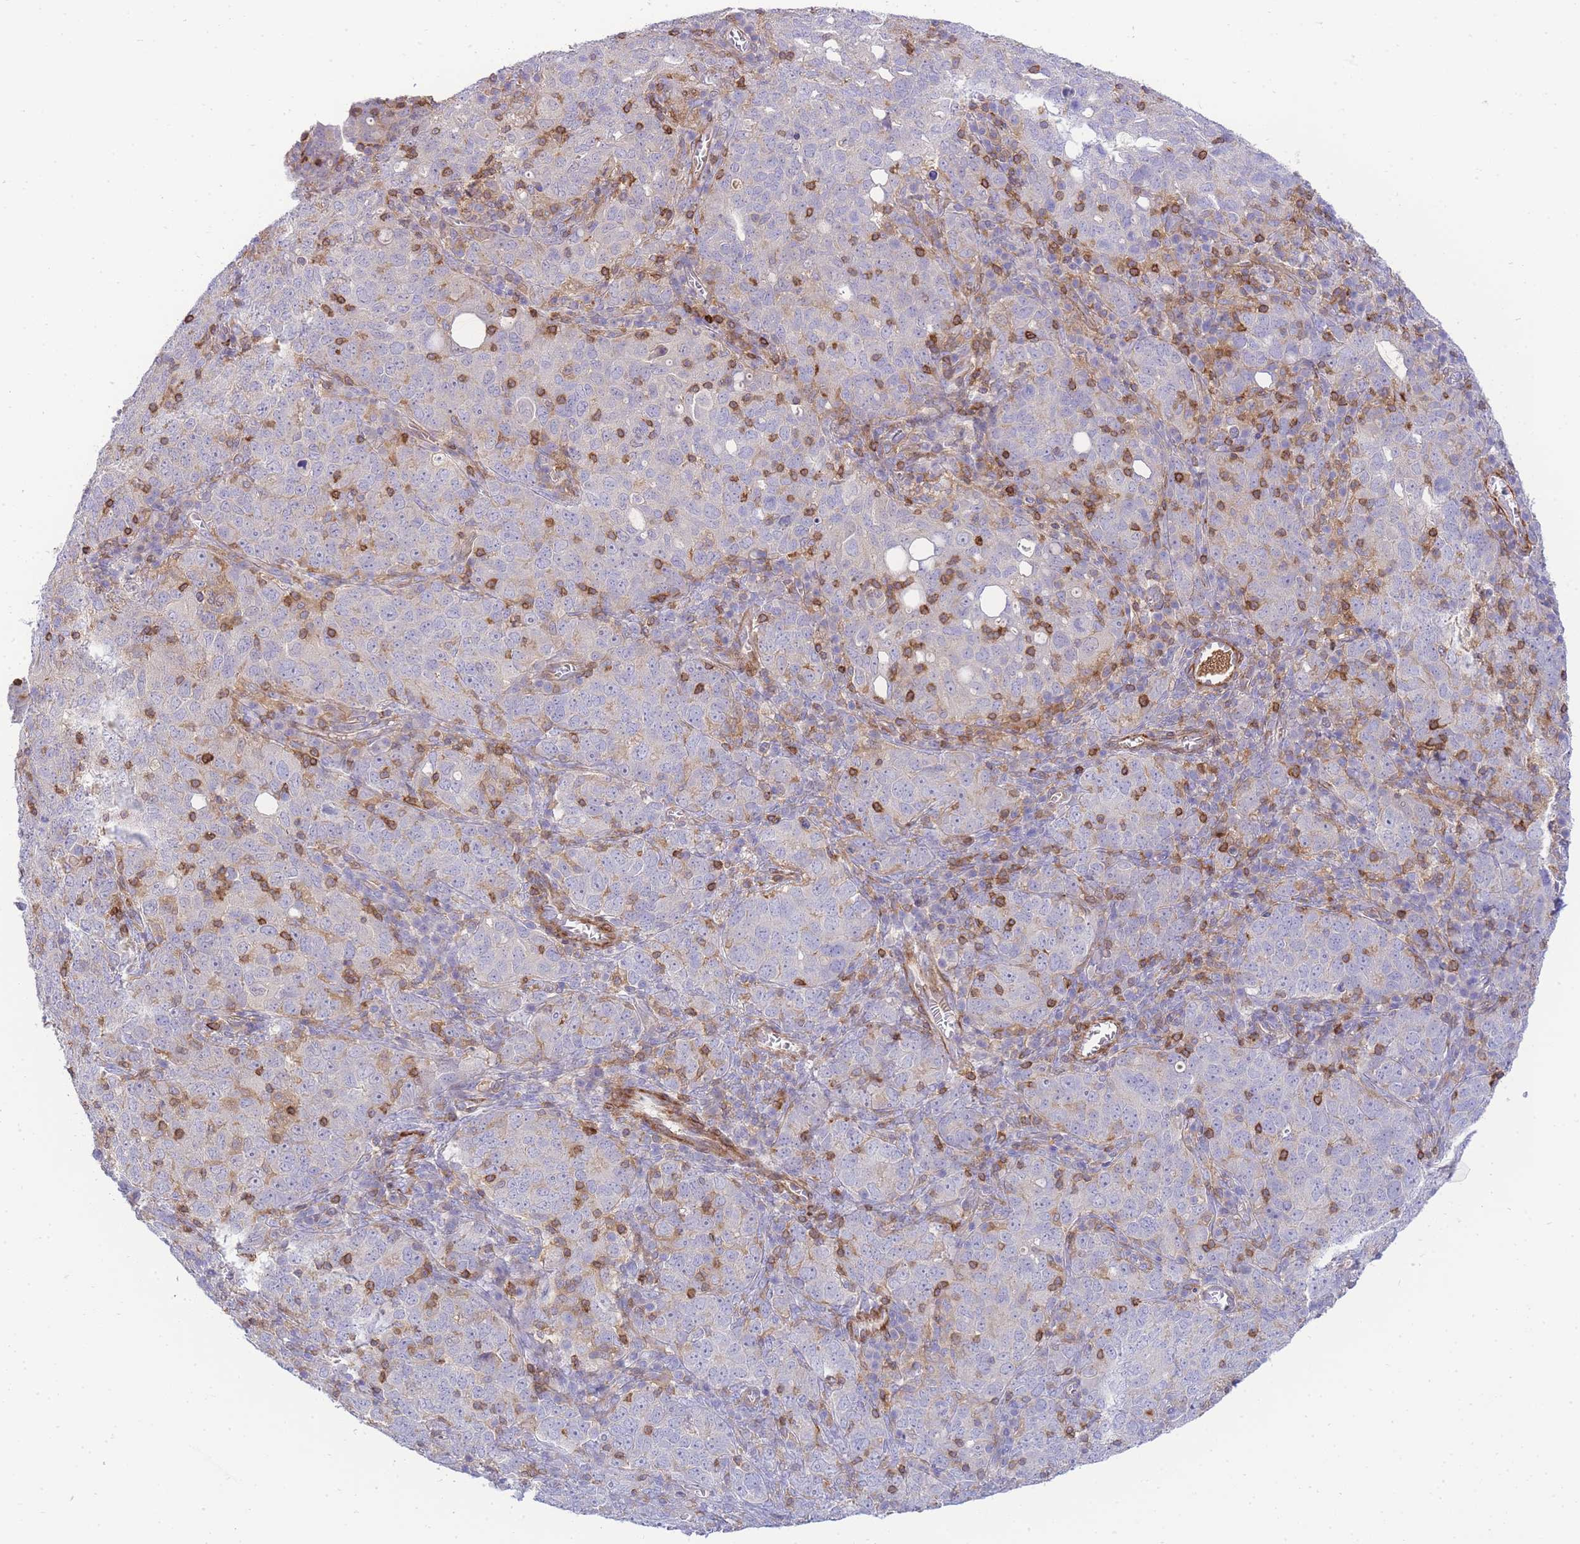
{"staining": {"intensity": "negative", "quantity": "none", "location": "none"}, "tissue": "ovarian cancer", "cell_type": "Tumor cells", "image_type": "cancer", "snomed": [{"axis": "morphology", "description": "Carcinoma, endometroid"}, {"axis": "topography", "description": "Ovary"}], "caption": "DAB (3,3'-diaminobenzidine) immunohistochemical staining of endometroid carcinoma (ovarian) reveals no significant positivity in tumor cells.", "gene": "FBN3", "patient": {"sex": "female", "age": 62}}